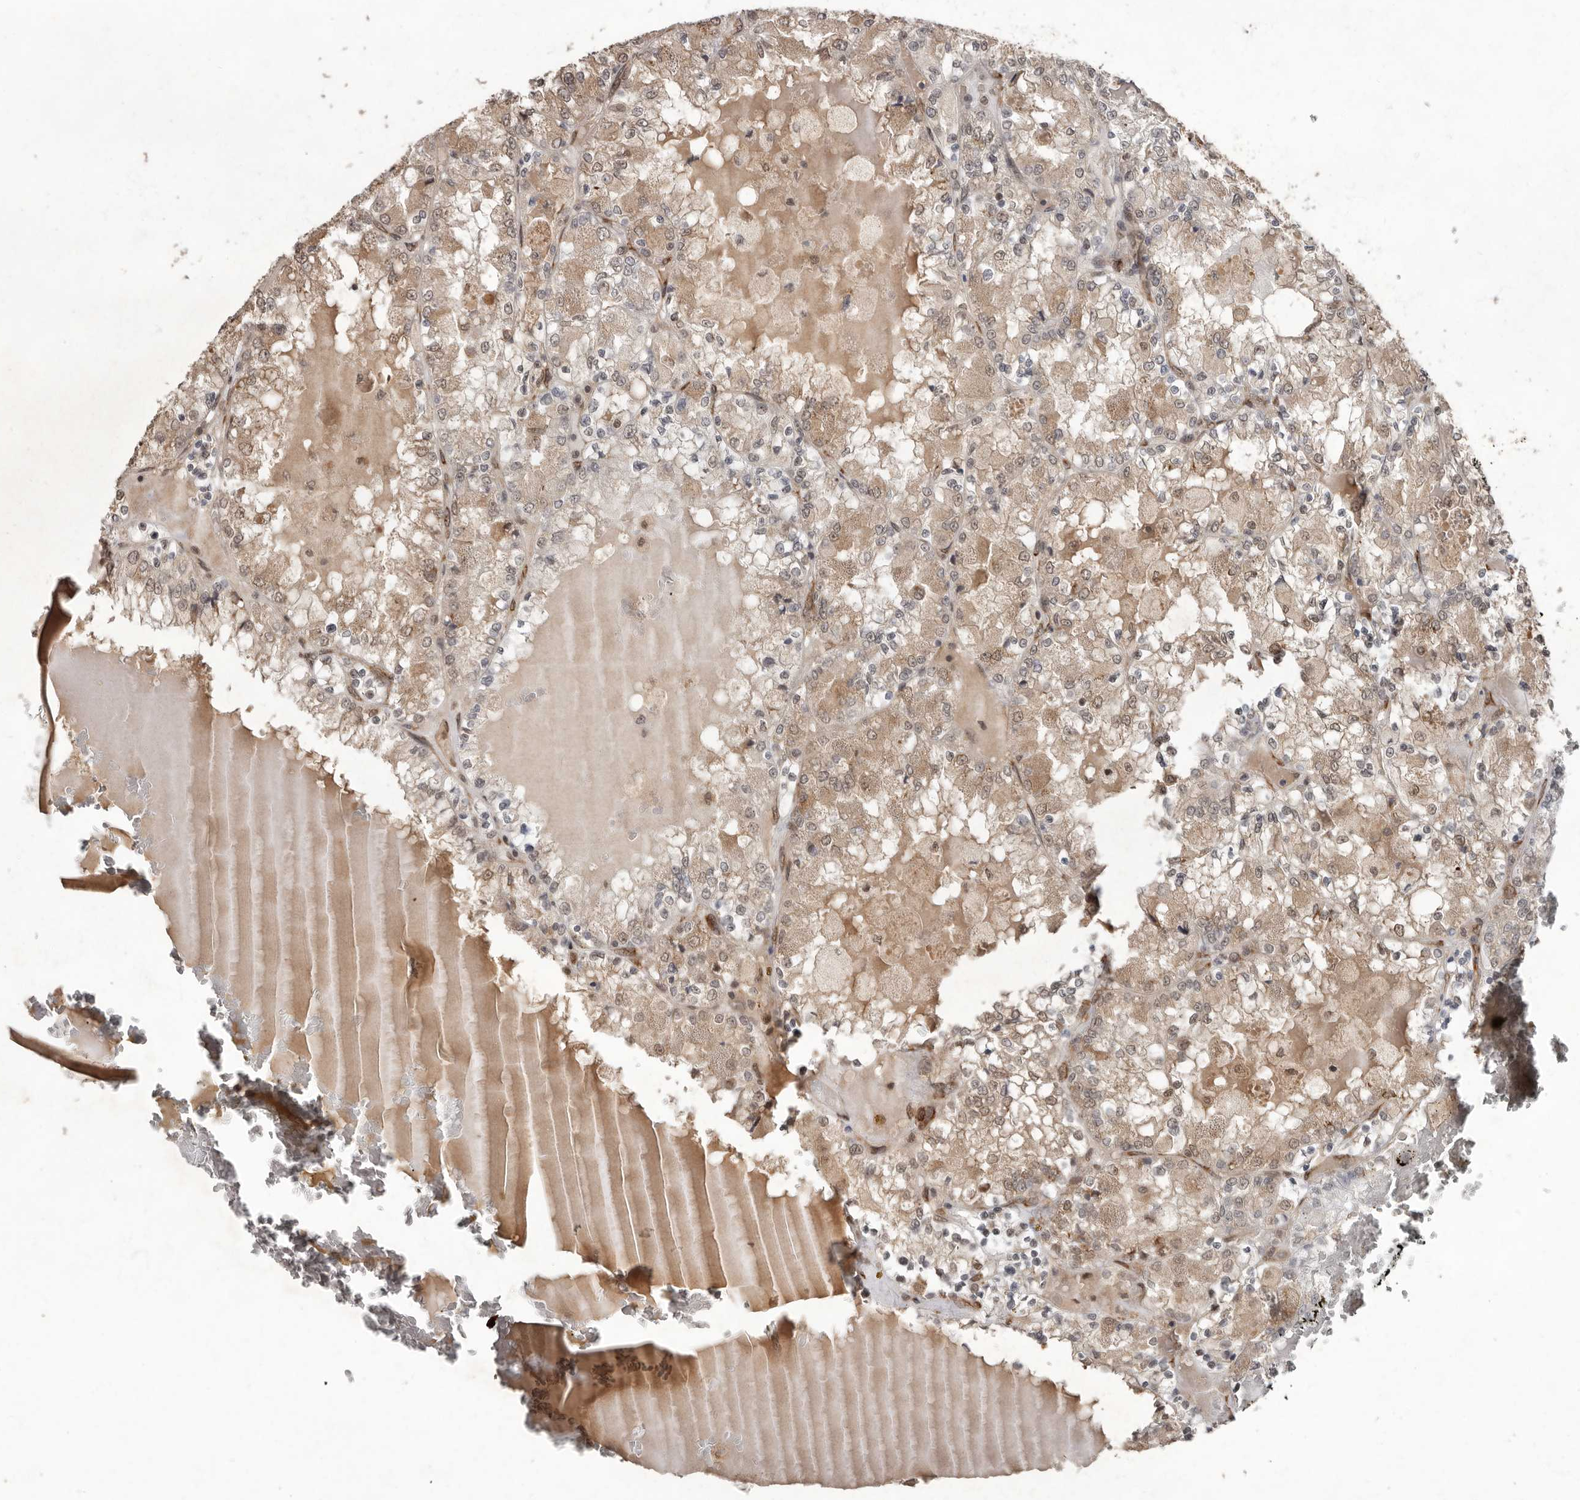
{"staining": {"intensity": "weak", "quantity": ">75%", "location": "cytoplasmic/membranous,nuclear"}, "tissue": "renal cancer", "cell_type": "Tumor cells", "image_type": "cancer", "snomed": [{"axis": "morphology", "description": "Adenocarcinoma, NOS"}, {"axis": "topography", "description": "Kidney"}], "caption": "An image of renal cancer (adenocarcinoma) stained for a protein displays weak cytoplasmic/membranous and nuclear brown staining in tumor cells.", "gene": "LRGUK", "patient": {"sex": "female", "age": 56}}